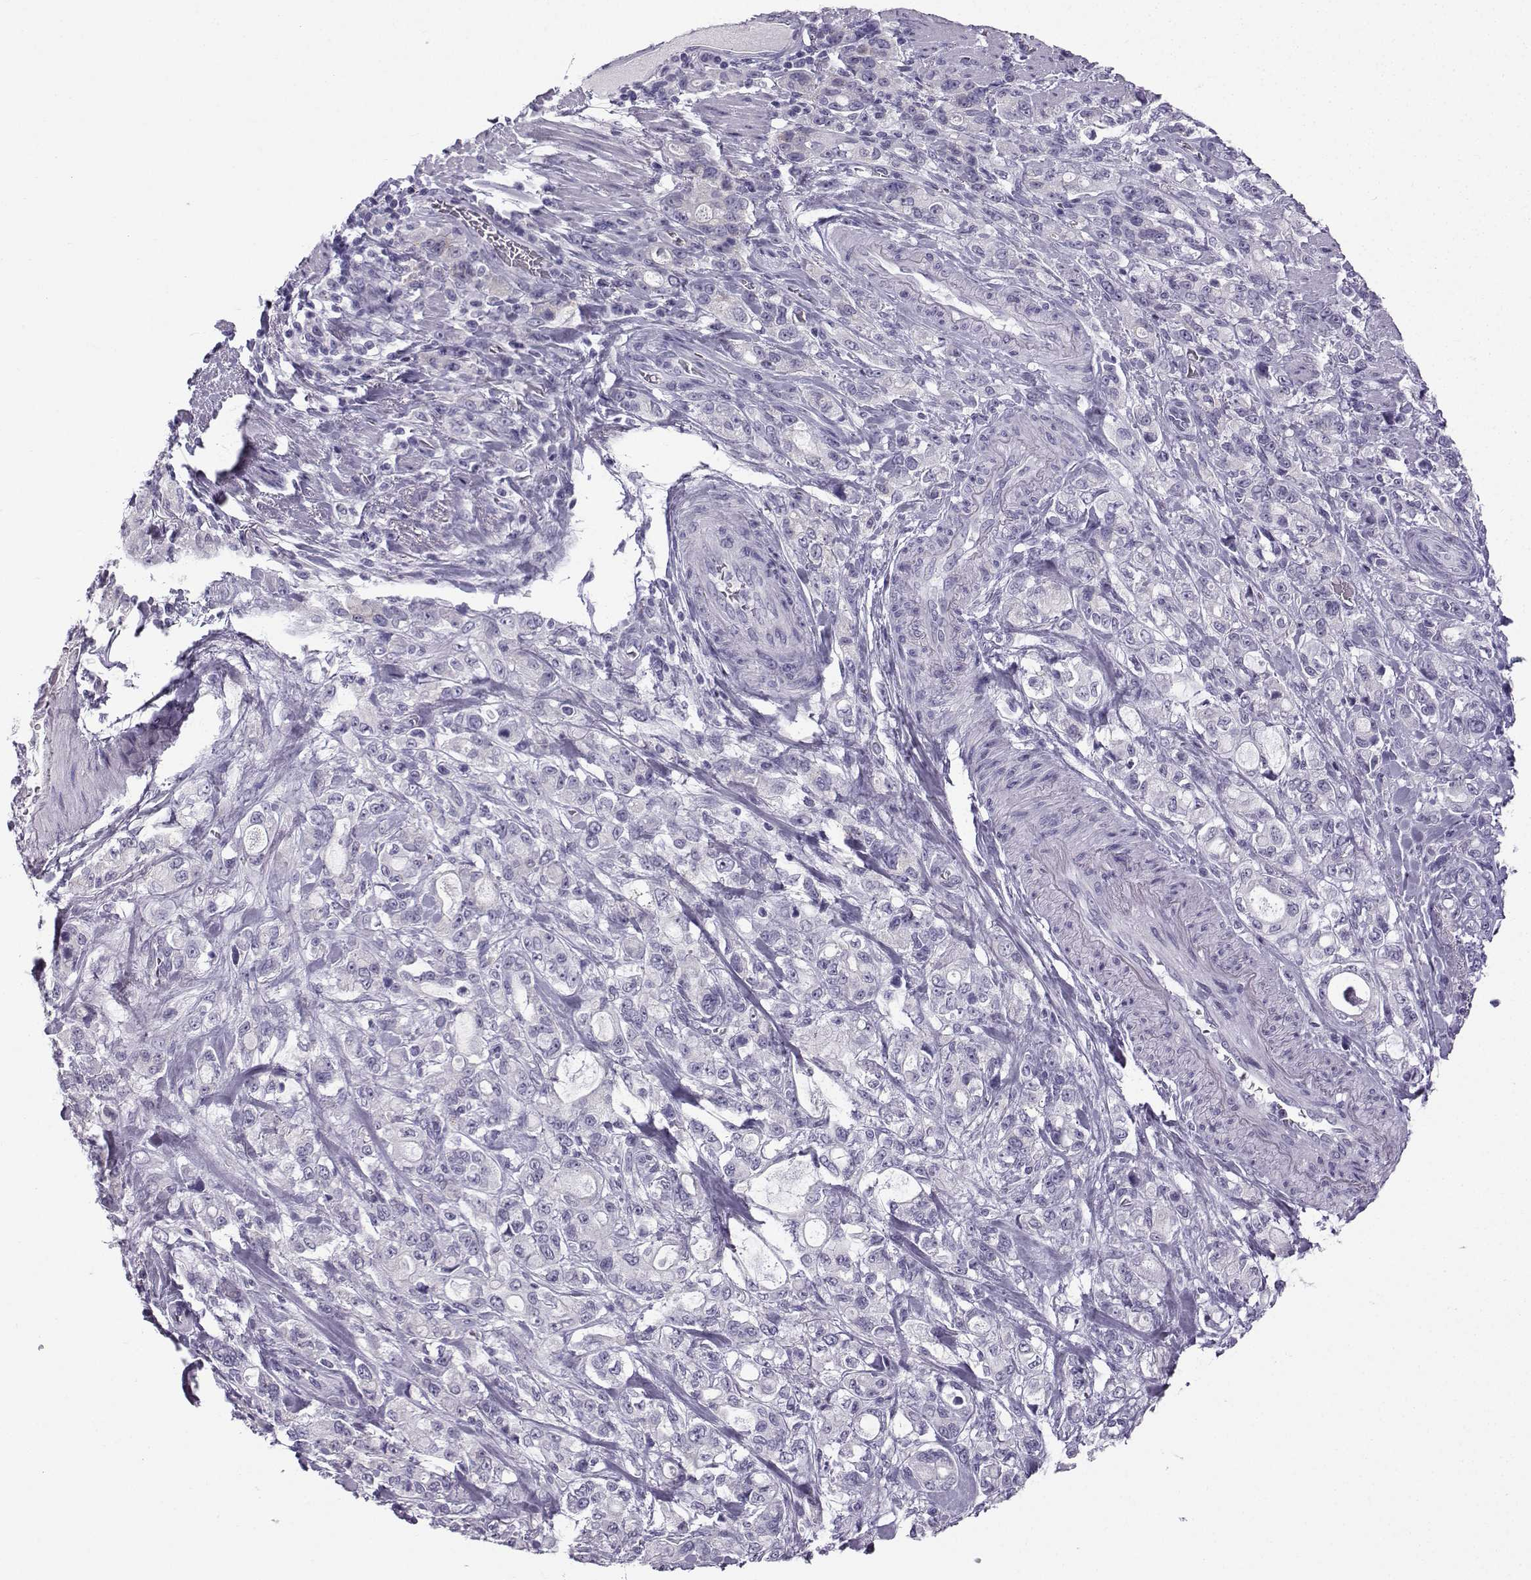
{"staining": {"intensity": "negative", "quantity": "none", "location": "none"}, "tissue": "stomach cancer", "cell_type": "Tumor cells", "image_type": "cancer", "snomed": [{"axis": "morphology", "description": "Adenocarcinoma, NOS"}, {"axis": "topography", "description": "Stomach"}], "caption": "This is an immunohistochemistry image of stomach cancer. There is no staining in tumor cells.", "gene": "ZBTB8B", "patient": {"sex": "male", "age": 63}}